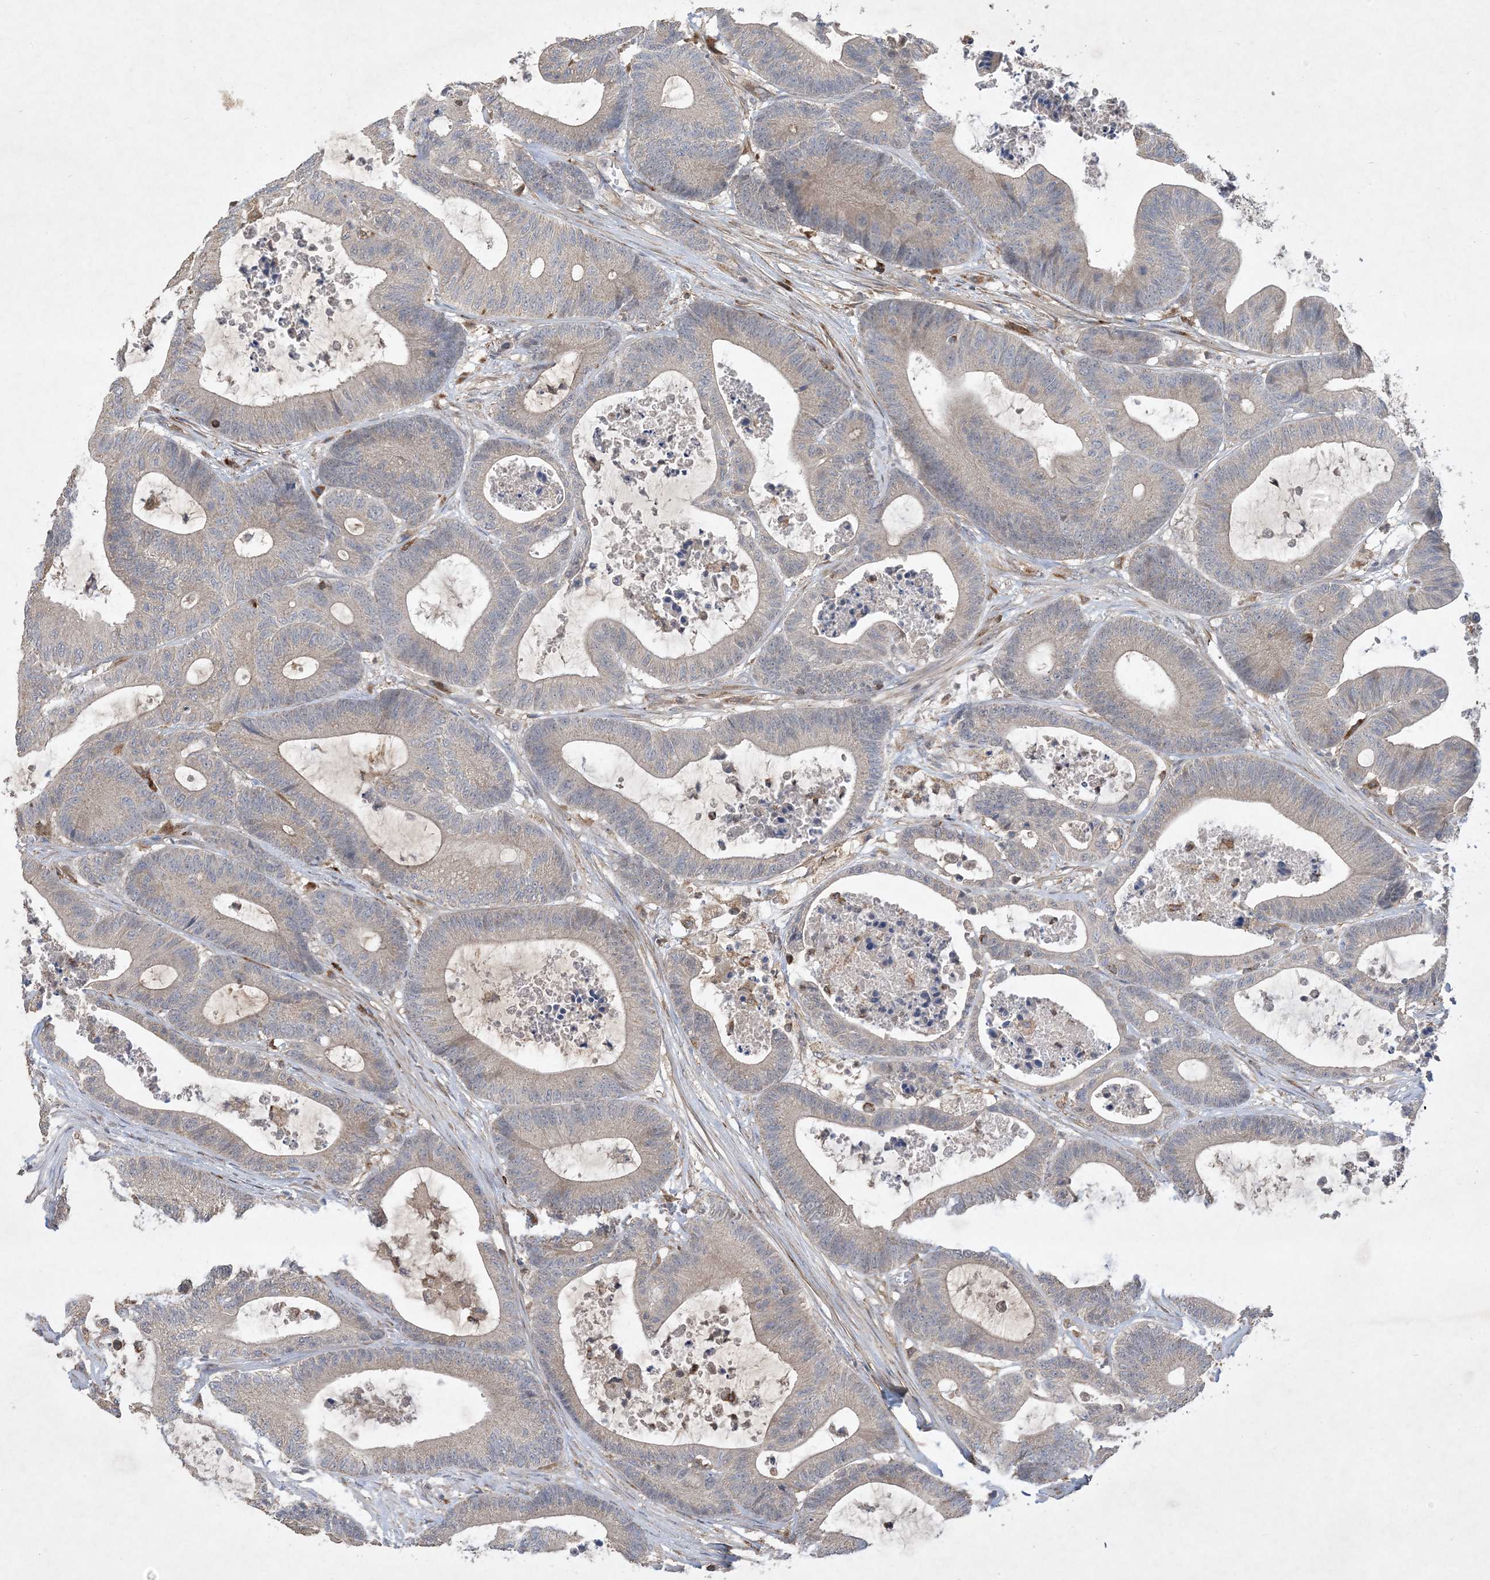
{"staining": {"intensity": "weak", "quantity": "<25%", "location": "cytoplasmic/membranous"}, "tissue": "colorectal cancer", "cell_type": "Tumor cells", "image_type": "cancer", "snomed": [{"axis": "morphology", "description": "Adenocarcinoma, NOS"}, {"axis": "topography", "description": "Colon"}], "caption": "DAB immunohistochemical staining of colorectal adenocarcinoma demonstrates no significant staining in tumor cells.", "gene": "MASP2", "patient": {"sex": "female", "age": 84}}